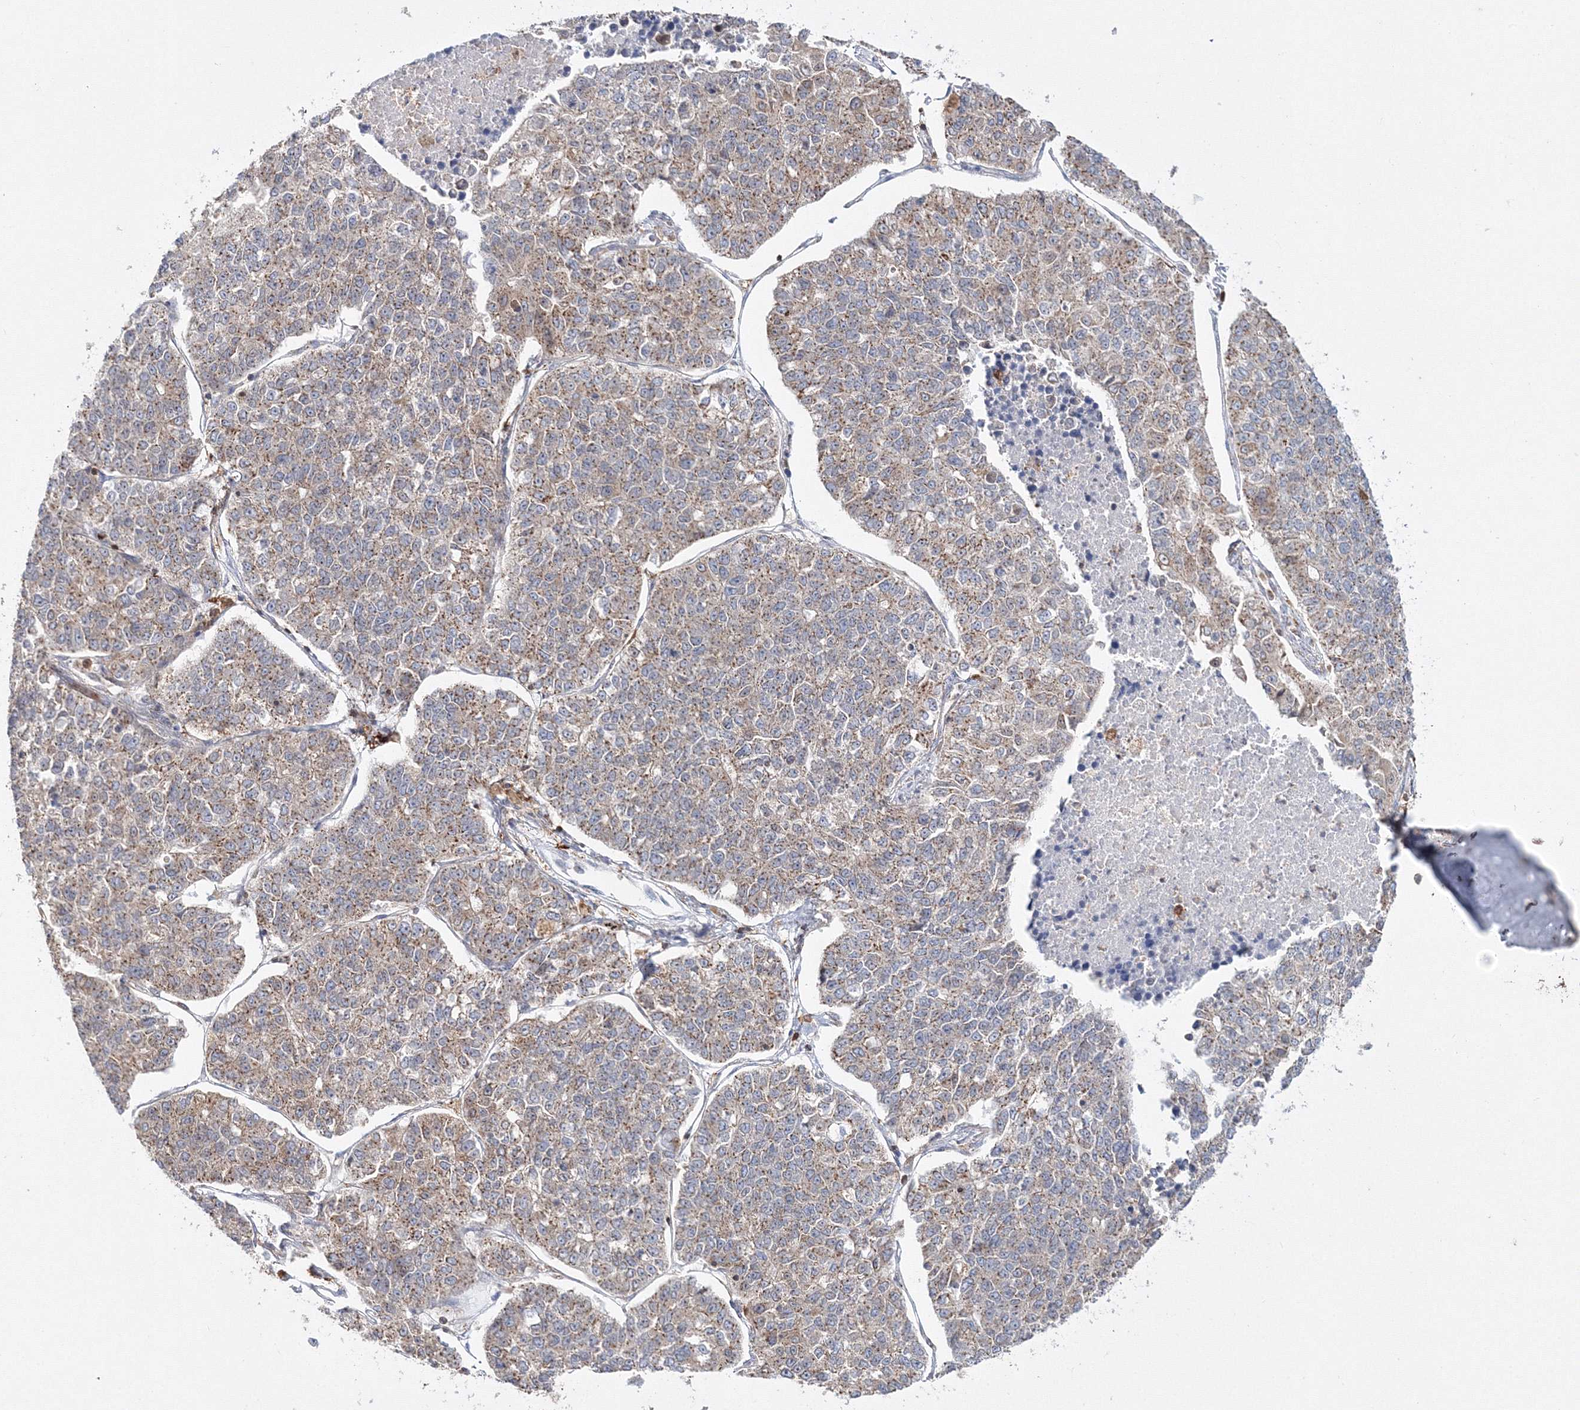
{"staining": {"intensity": "moderate", "quantity": "25%-75%", "location": "cytoplasmic/membranous"}, "tissue": "lung cancer", "cell_type": "Tumor cells", "image_type": "cancer", "snomed": [{"axis": "morphology", "description": "Adenocarcinoma, NOS"}, {"axis": "topography", "description": "Lung"}], "caption": "Protein analysis of lung cancer (adenocarcinoma) tissue exhibits moderate cytoplasmic/membranous staining in approximately 25%-75% of tumor cells.", "gene": "ARCN1", "patient": {"sex": "male", "age": 49}}